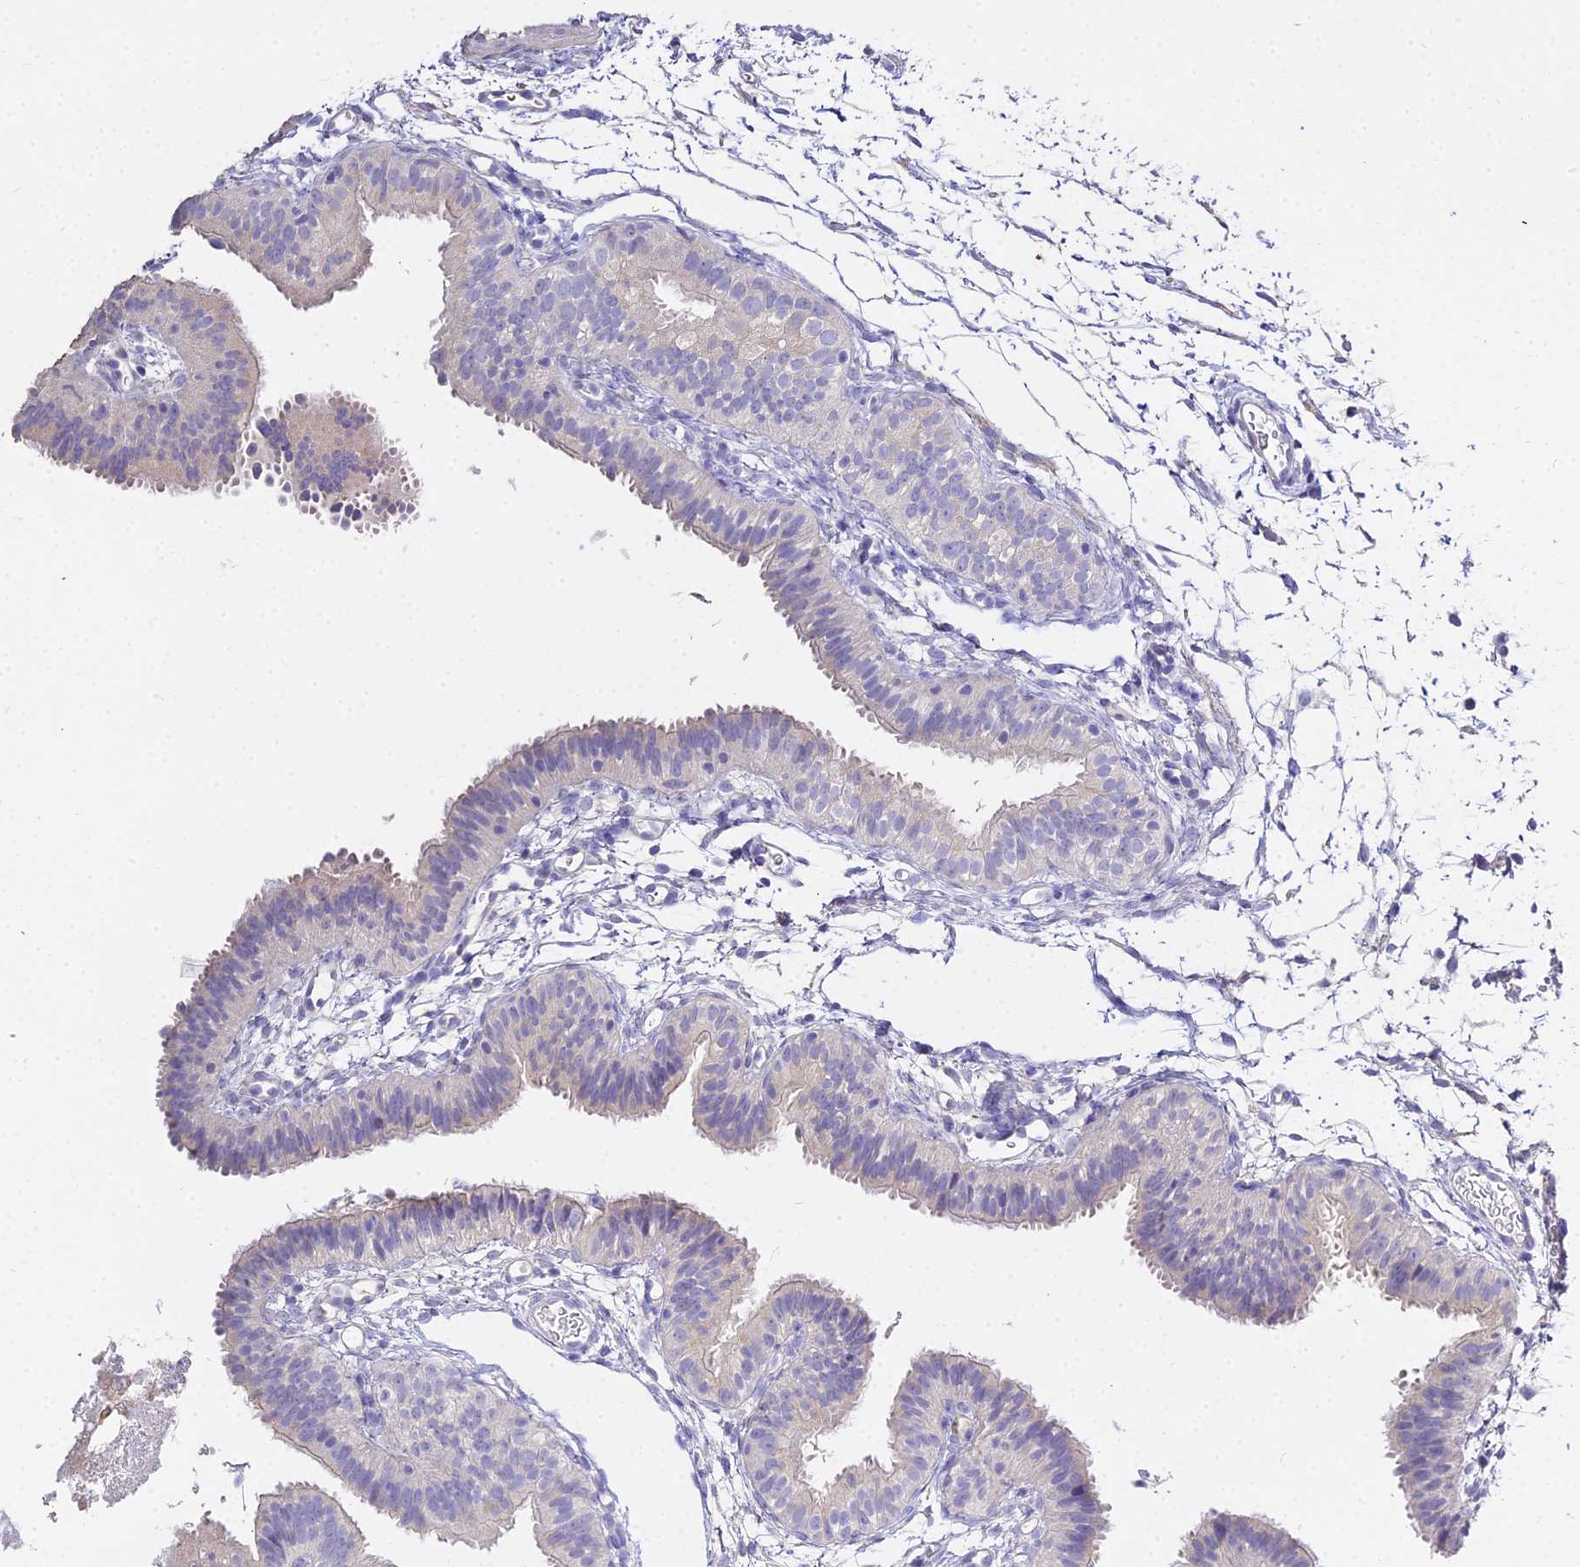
{"staining": {"intensity": "negative", "quantity": "none", "location": "none"}, "tissue": "fallopian tube", "cell_type": "Glandular cells", "image_type": "normal", "snomed": [{"axis": "morphology", "description": "Normal tissue, NOS"}, {"axis": "topography", "description": "Fallopian tube"}], "caption": "Immunohistochemistry of unremarkable human fallopian tube exhibits no staining in glandular cells. Nuclei are stained in blue.", "gene": "GLYAT", "patient": {"sex": "female", "age": 35}}